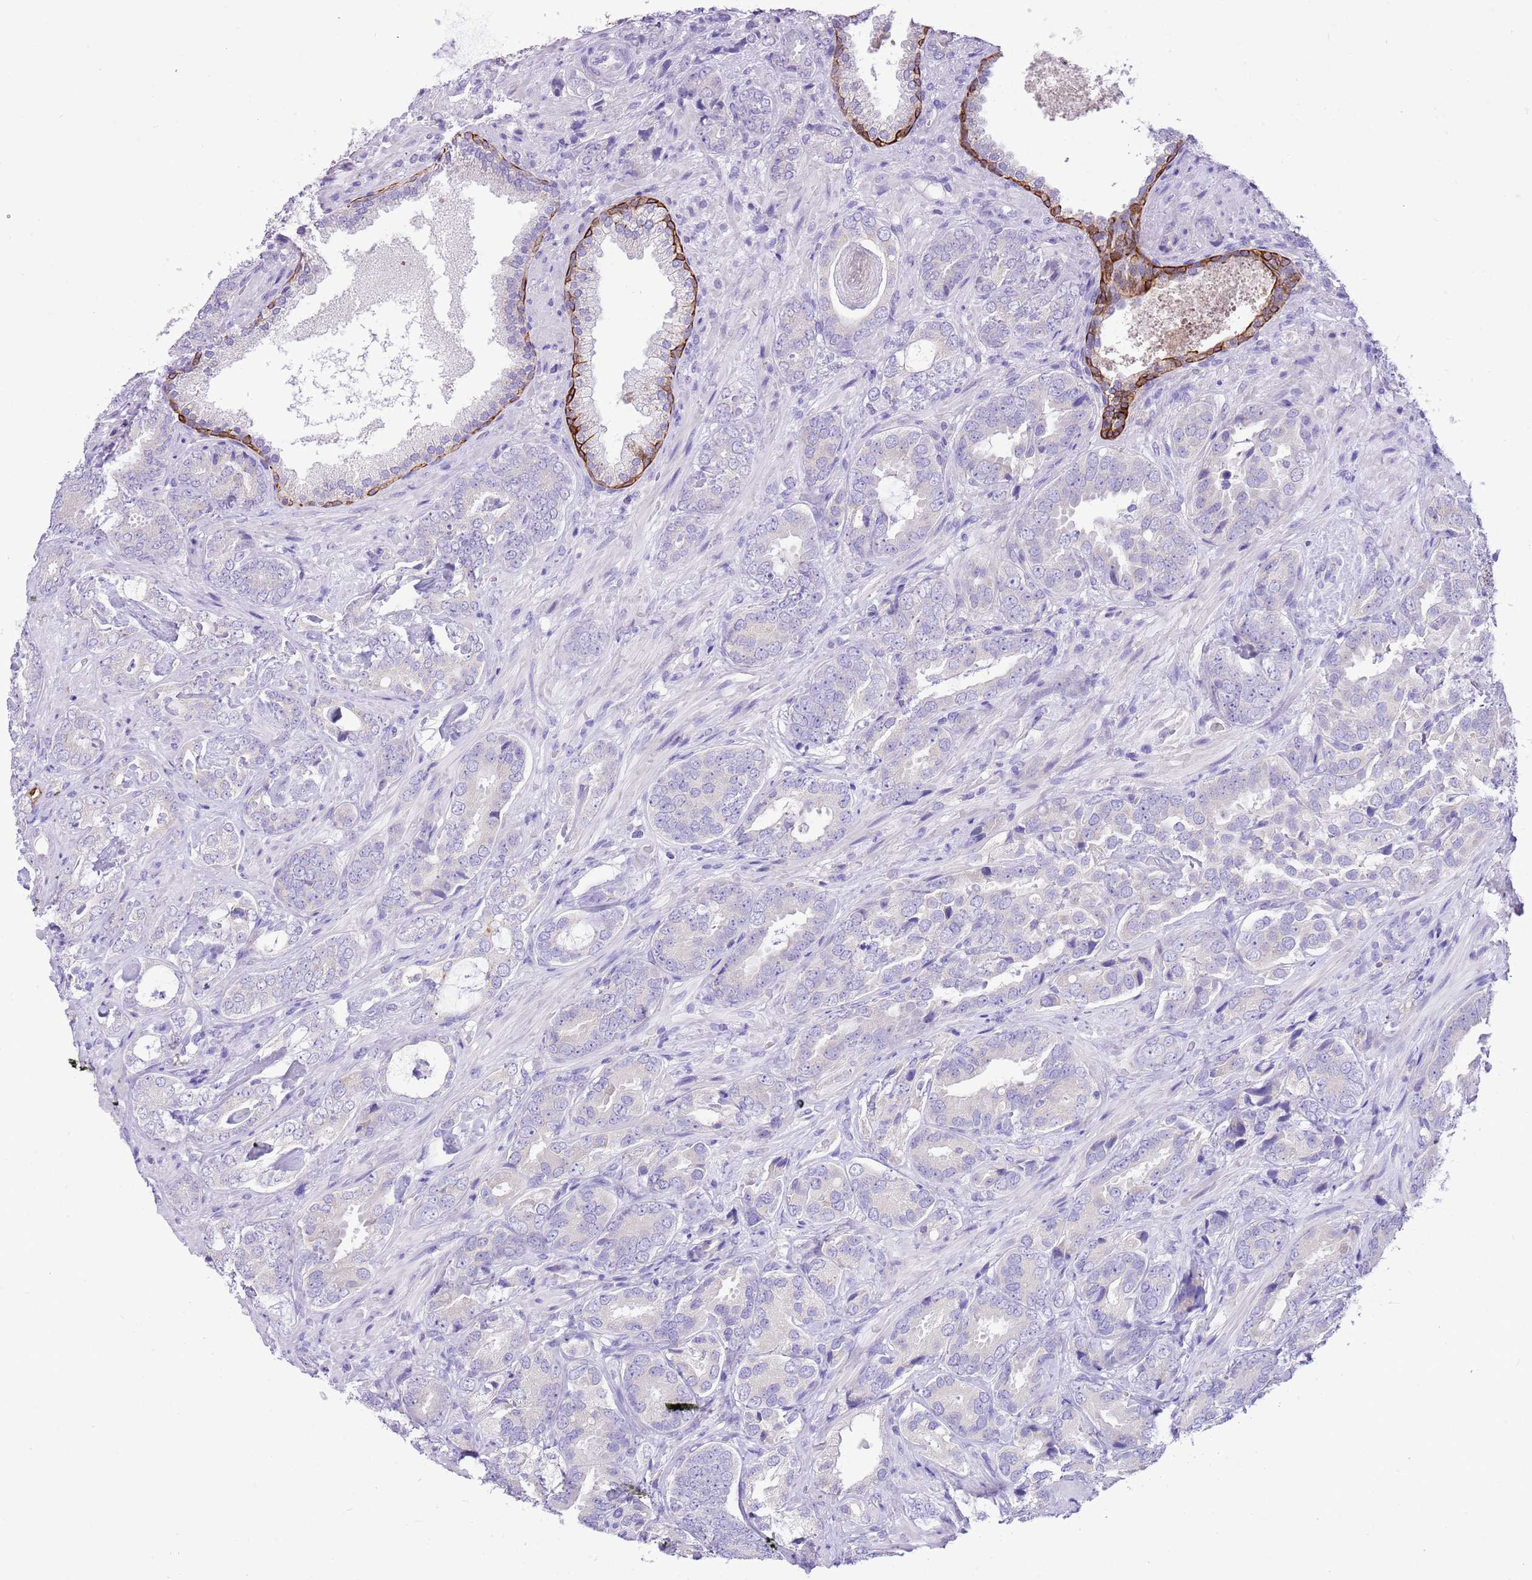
{"staining": {"intensity": "negative", "quantity": "none", "location": "none"}, "tissue": "prostate cancer", "cell_type": "Tumor cells", "image_type": "cancer", "snomed": [{"axis": "morphology", "description": "Adenocarcinoma, High grade"}, {"axis": "topography", "description": "Prostate"}], "caption": "Tumor cells show no significant staining in prostate adenocarcinoma (high-grade).", "gene": "R3HDM4", "patient": {"sex": "male", "age": 71}}